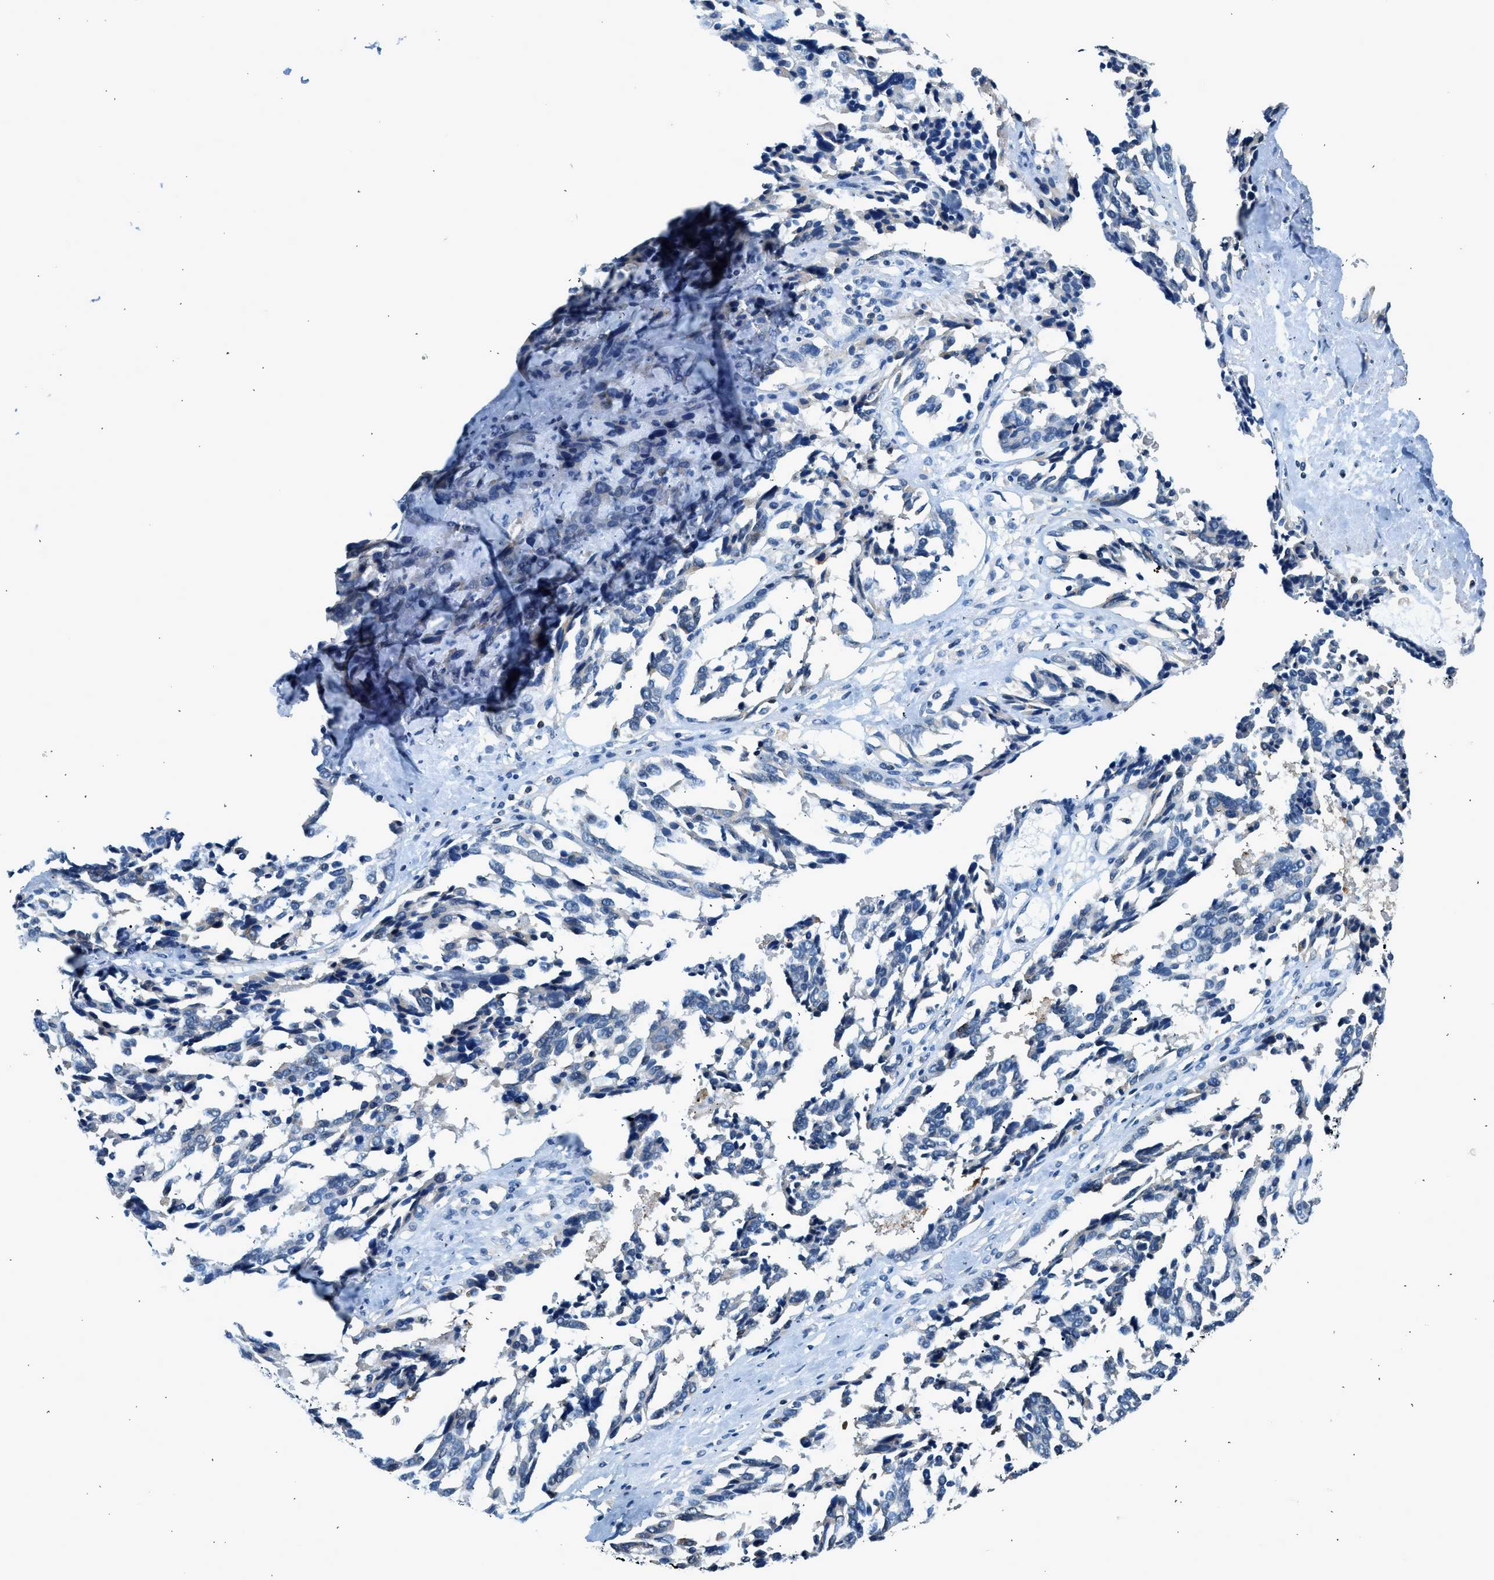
{"staining": {"intensity": "negative", "quantity": "none", "location": "none"}, "tissue": "ovarian cancer", "cell_type": "Tumor cells", "image_type": "cancer", "snomed": [{"axis": "morphology", "description": "Cystadenocarcinoma, serous, NOS"}, {"axis": "topography", "description": "Ovary"}], "caption": "Tumor cells show no significant protein staining in ovarian cancer (serous cystadenocarcinoma). (Immunohistochemistry (ihc), brightfield microscopy, high magnification).", "gene": "LMLN", "patient": {"sex": "female", "age": 44}}